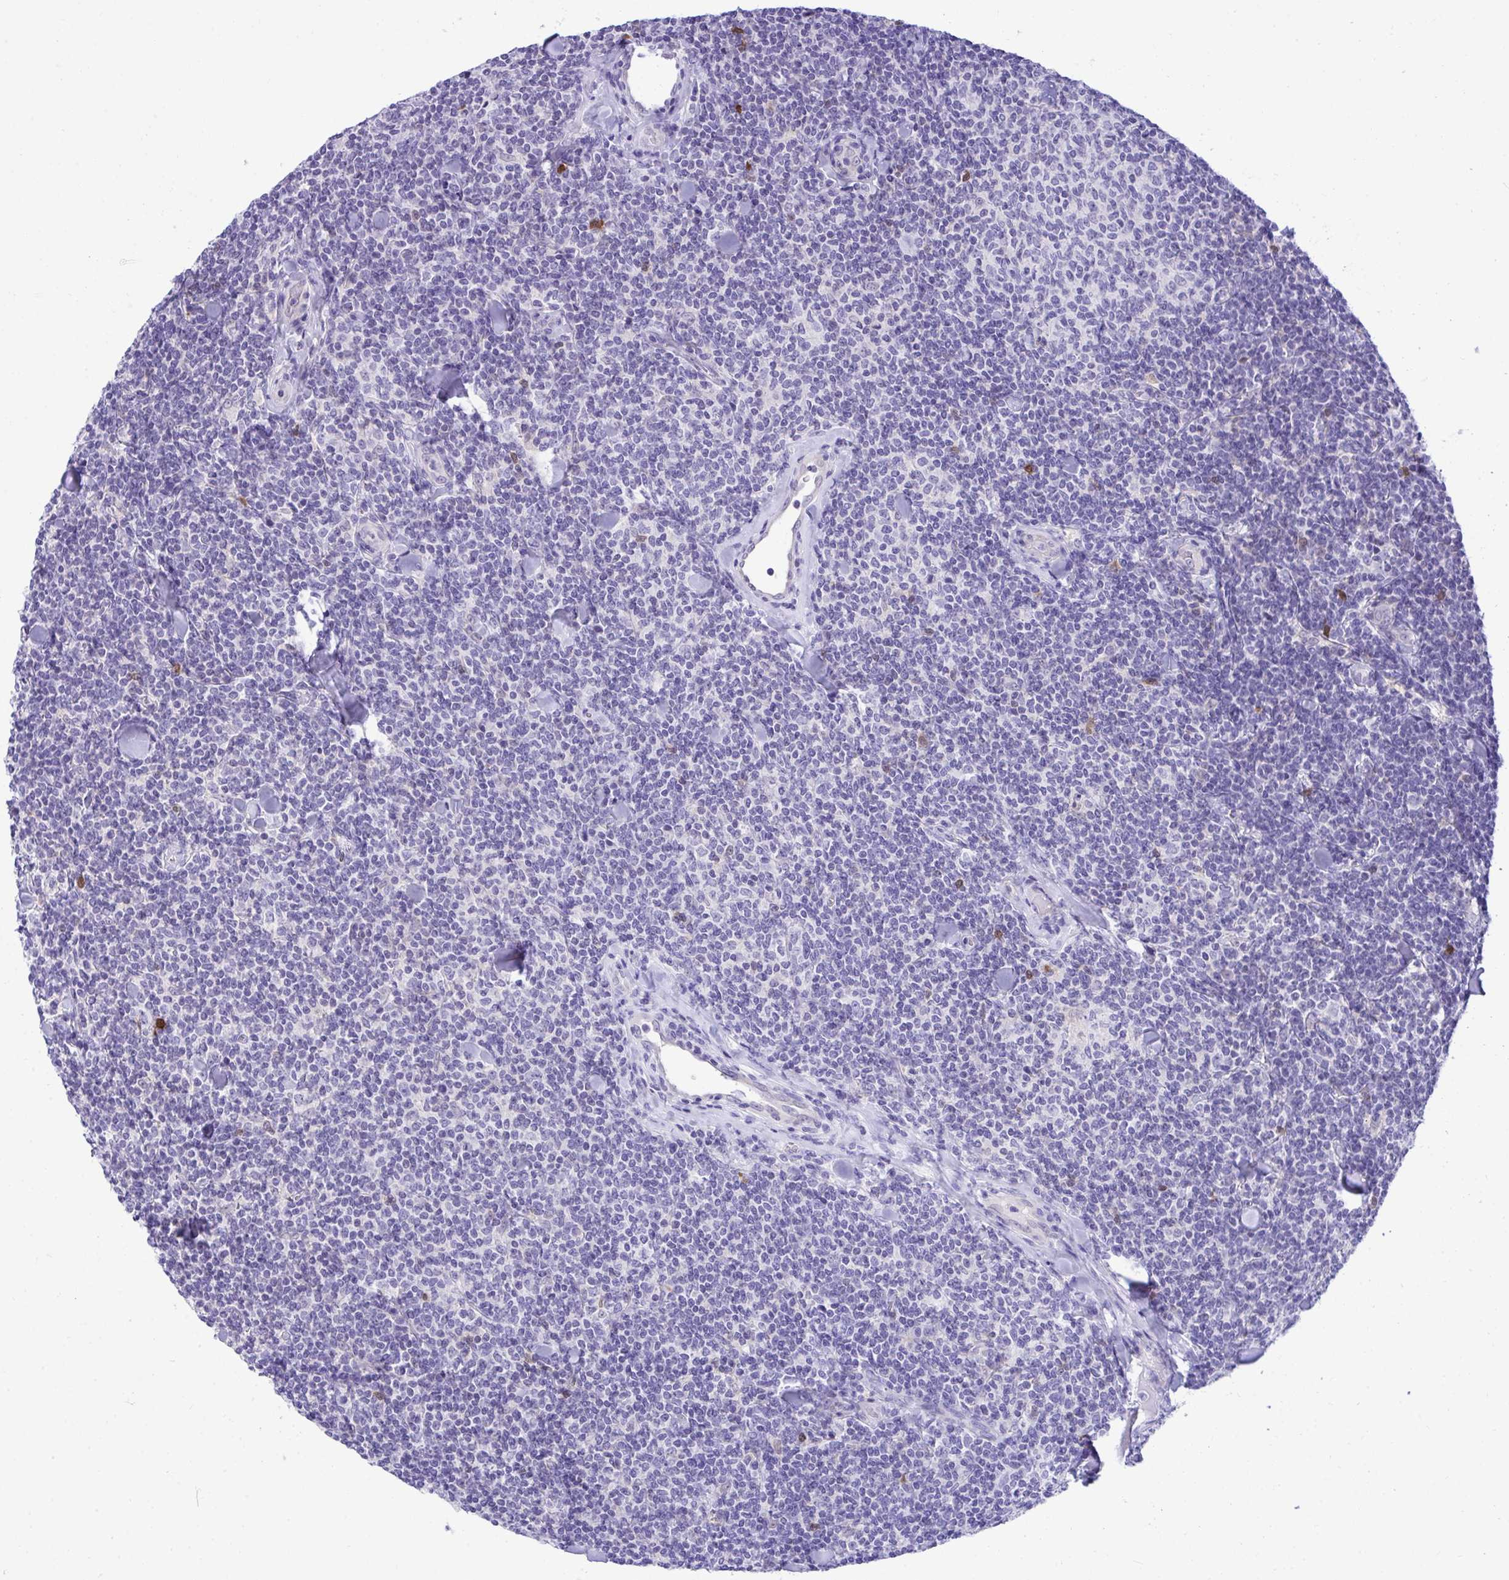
{"staining": {"intensity": "negative", "quantity": "none", "location": "none"}, "tissue": "lymphoma", "cell_type": "Tumor cells", "image_type": "cancer", "snomed": [{"axis": "morphology", "description": "Malignant lymphoma, non-Hodgkin's type, Low grade"}, {"axis": "topography", "description": "Lymph node"}], "caption": "A histopathology image of human lymphoma is negative for staining in tumor cells. (Stains: DAB (3,3'-diaminobenzidine) IHC with hematoxylin counter stain, Microscopy: brightfield microscopy at high magnification).", "gene": "PGM2L1", "patient": {"sex": "female", "age": 56}}